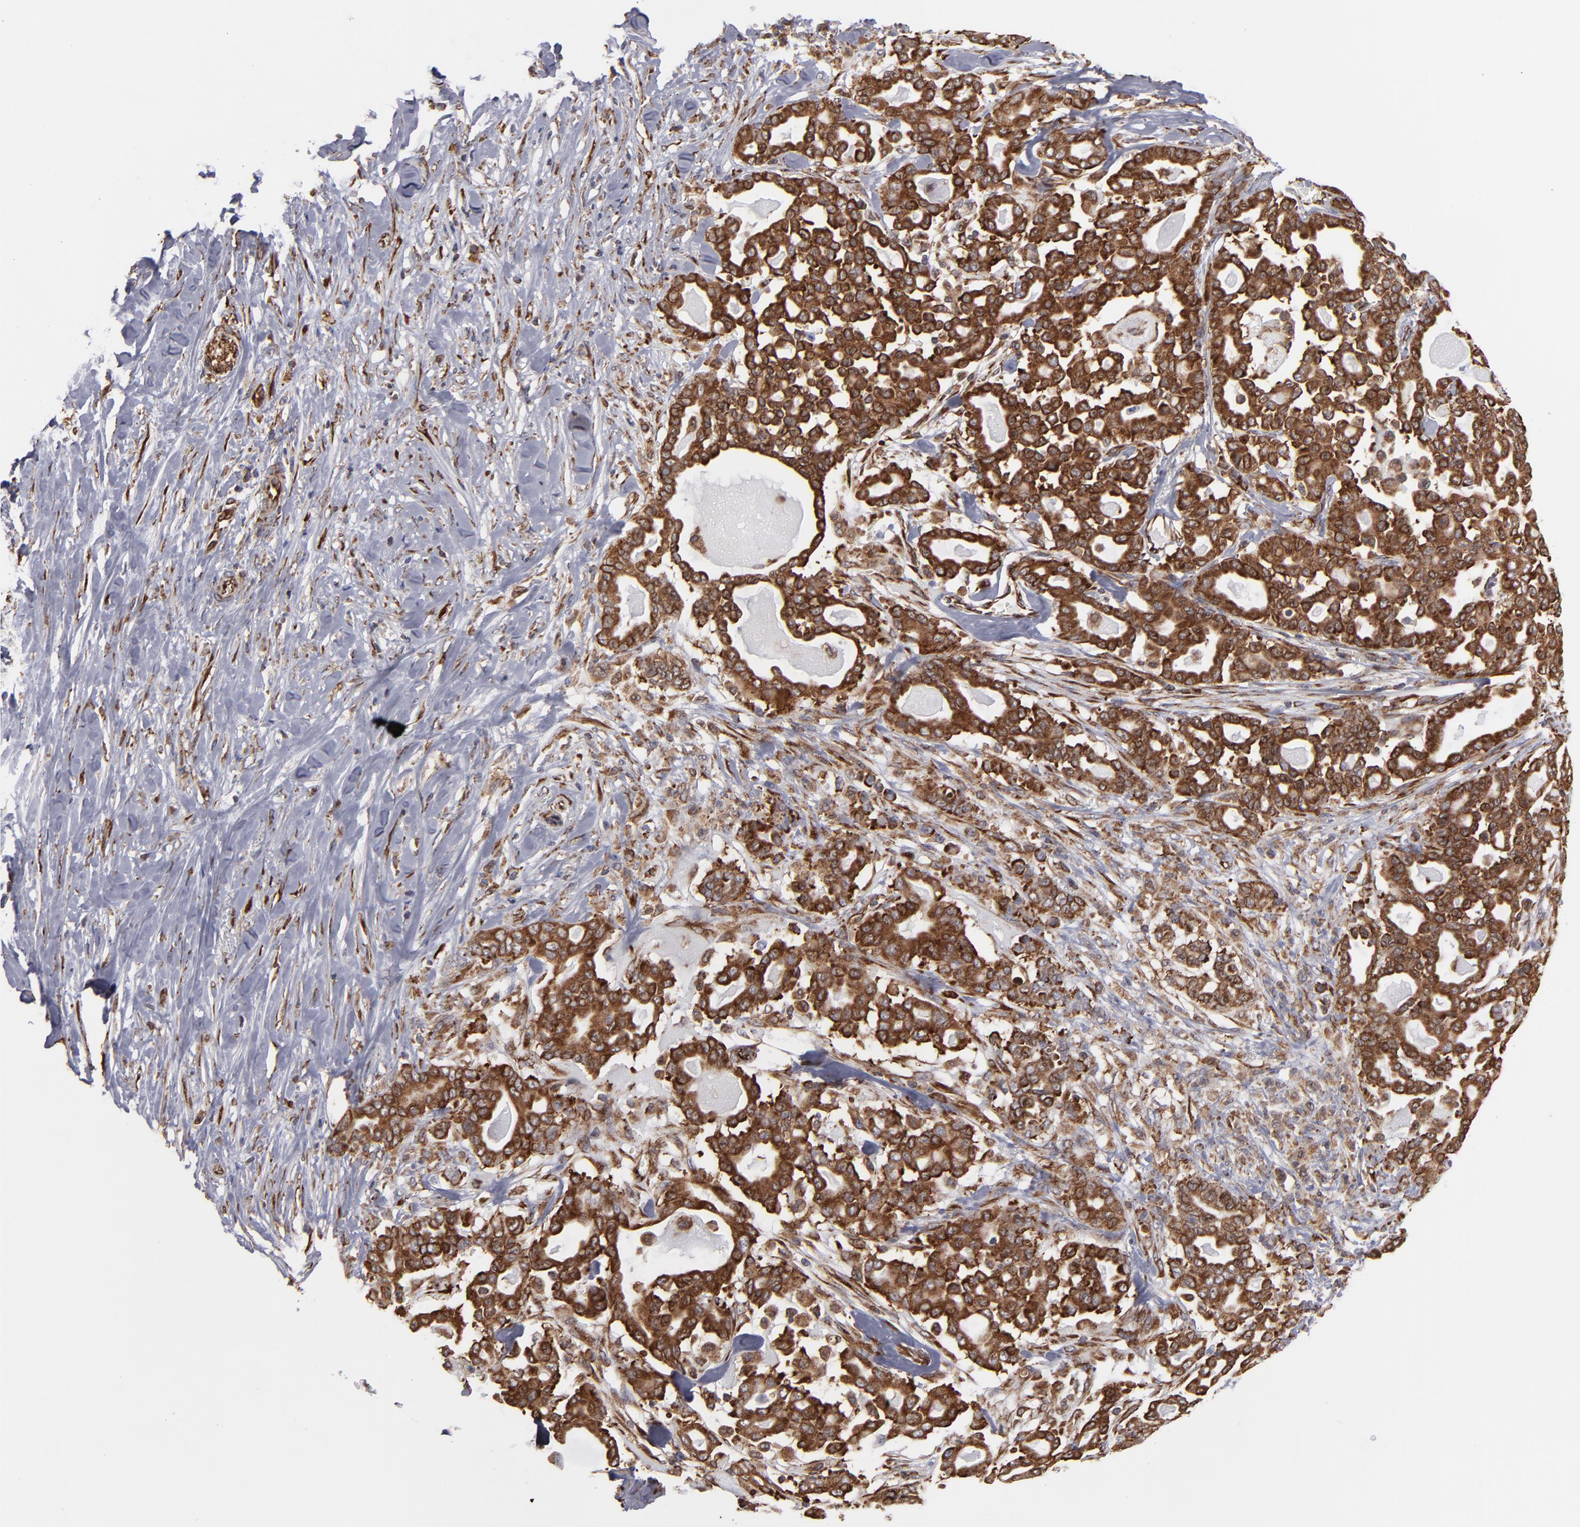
{"staining": {"intensity": "strong", "quantity": ">75%", "location": "cytoplasmic/membranous"}, "tissue": "pancreatic cancer", "cell_type": "Tumor cells", "image_type": "cancer", "snomed": [{"axis": "morphology", "description": "Adenocarcinoma, NOS"}, {"axis": "topography", "description": "Pancreas"}], "caption": "High-magnification brightfield microscopy of pancreatic adenocarcinoma stained with DAB (3,3'-diaminobenzidine) (brown) and counterstained with hematoxylin (blue). tumor cells exhibit strong cytoplasmic/membranous positivity is appreciated in about>75% of cells.", "gene": "KTN1", "patient": {"sex": "male", "age": 63}}